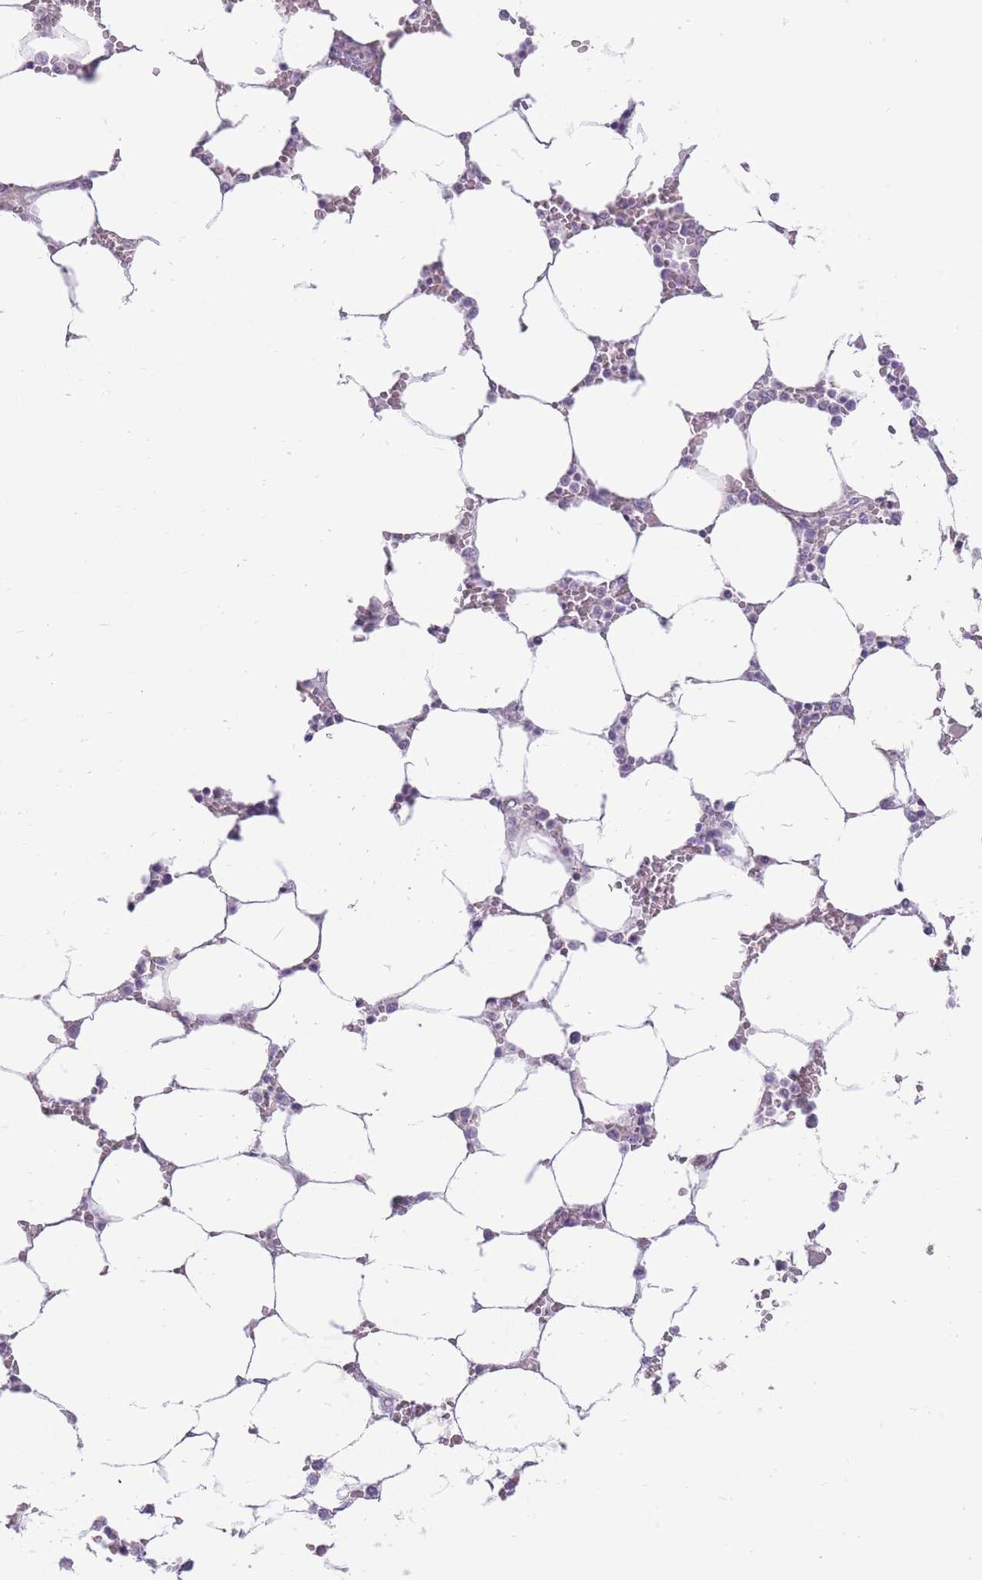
{"staining": {"intensity": "negative", "quantity": "none", "location": "none"}, "tissue": "bone marrow", "cell_type": "Hematopoietic cells", "image_type": "normal", "snomed": [{"axis": "morphology", "description": "Normal tissue, NOS"}, {"axis": "topography", "description": "Bone marrow"}], "caption": "Immunohistochemistry micrograph of normal human bone marrow stained for a protein (brown), which reveals no staining in hematopoietic cells.", "gene": "ERICH4", "patient": {"sex": "male", "age": 64}}